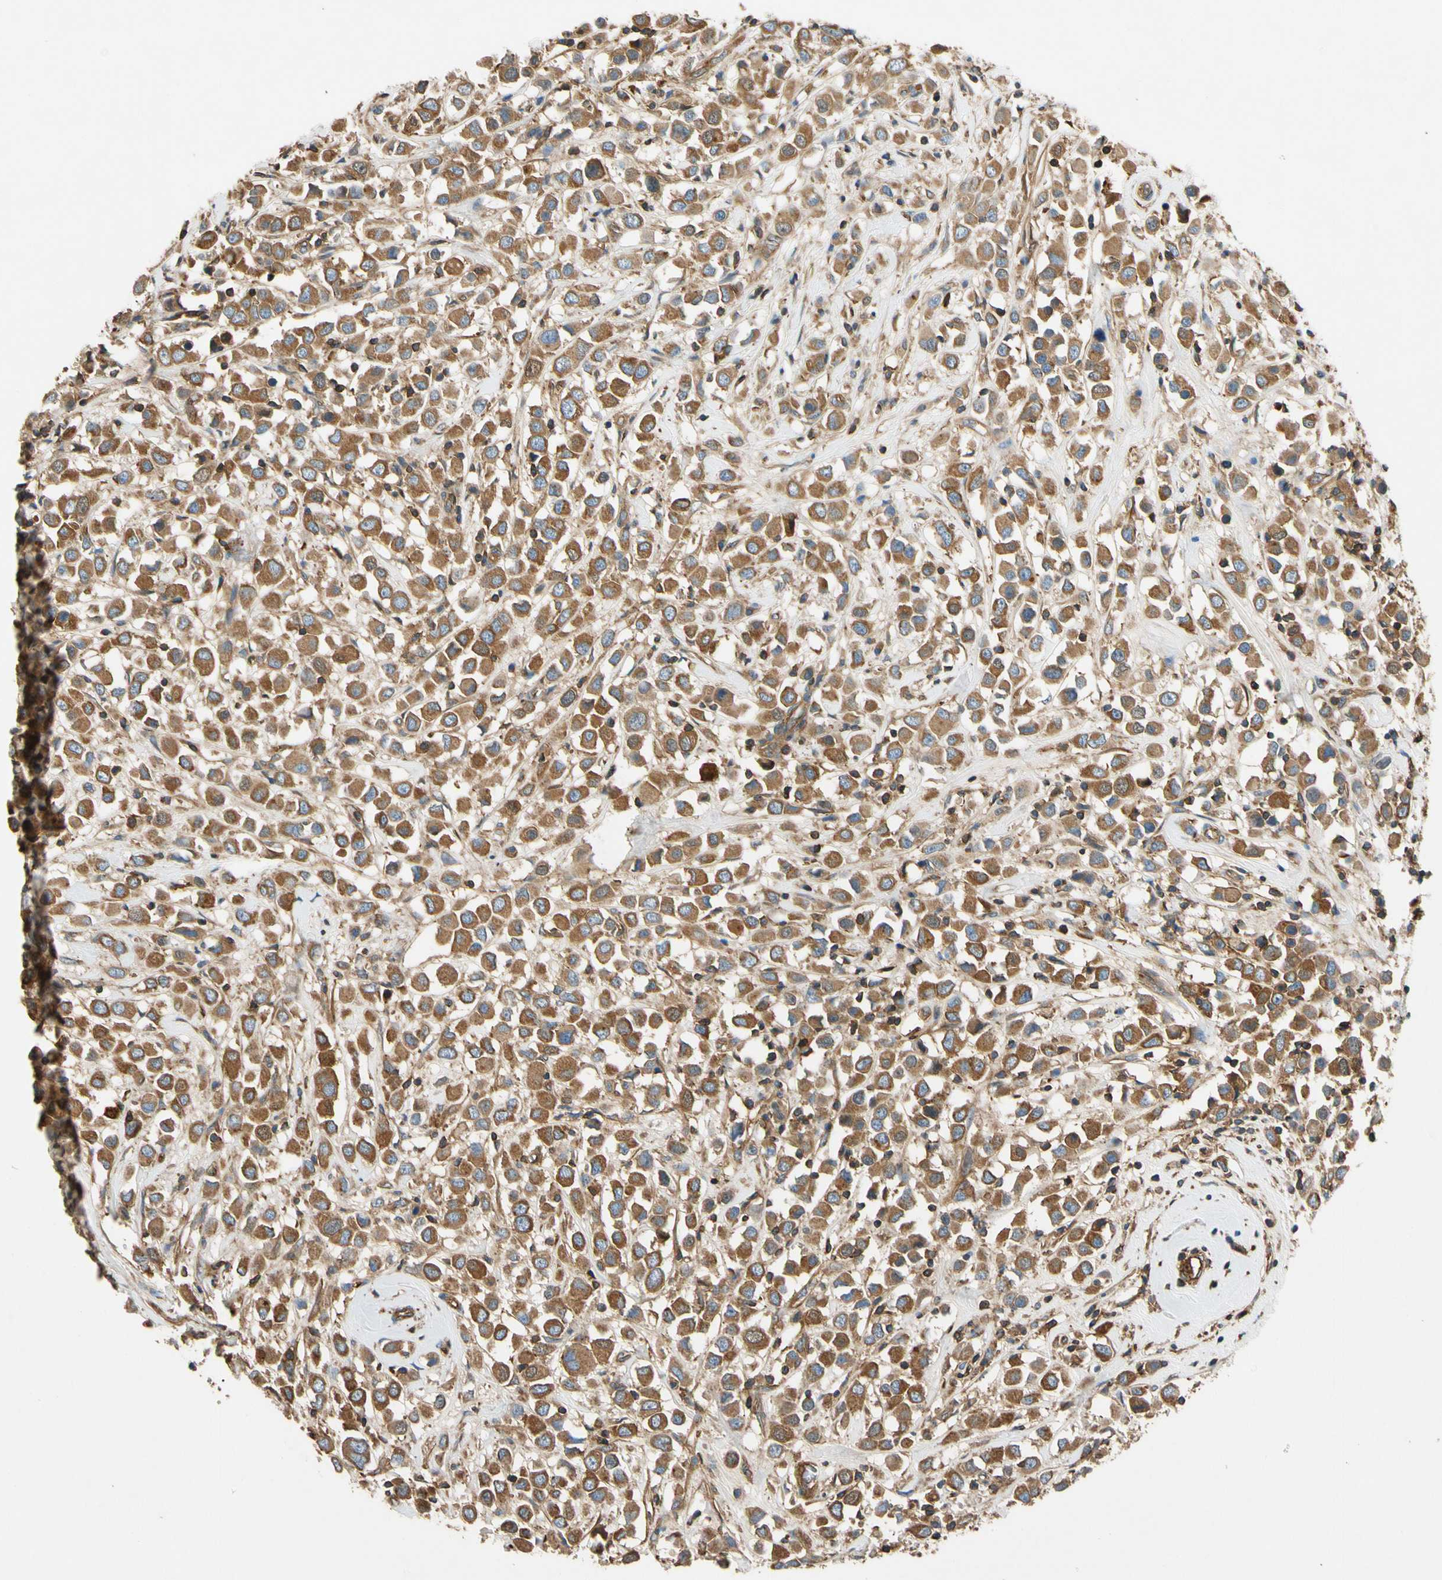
{"staining": {"intensity": "strong", "quantity": ">75%", "location": "cytoplasmic/membranous"}, "tissue": "breast cancer", "cell_type": "Tumor cells", "image_type": "cancer", "snomed": [{"axis": "morphology", "description": "Duct carcinoma"}, {"axis": "topography", "description": "Breast"}], "caption": "Tumor cells reveal high levels of strong cytoplasmic/membranous expression in about >75% of cells in human invasive ductal carcinoma (breast).", "gene": "TCP11L1", "patient": {"sex": "female", "age": 61}}